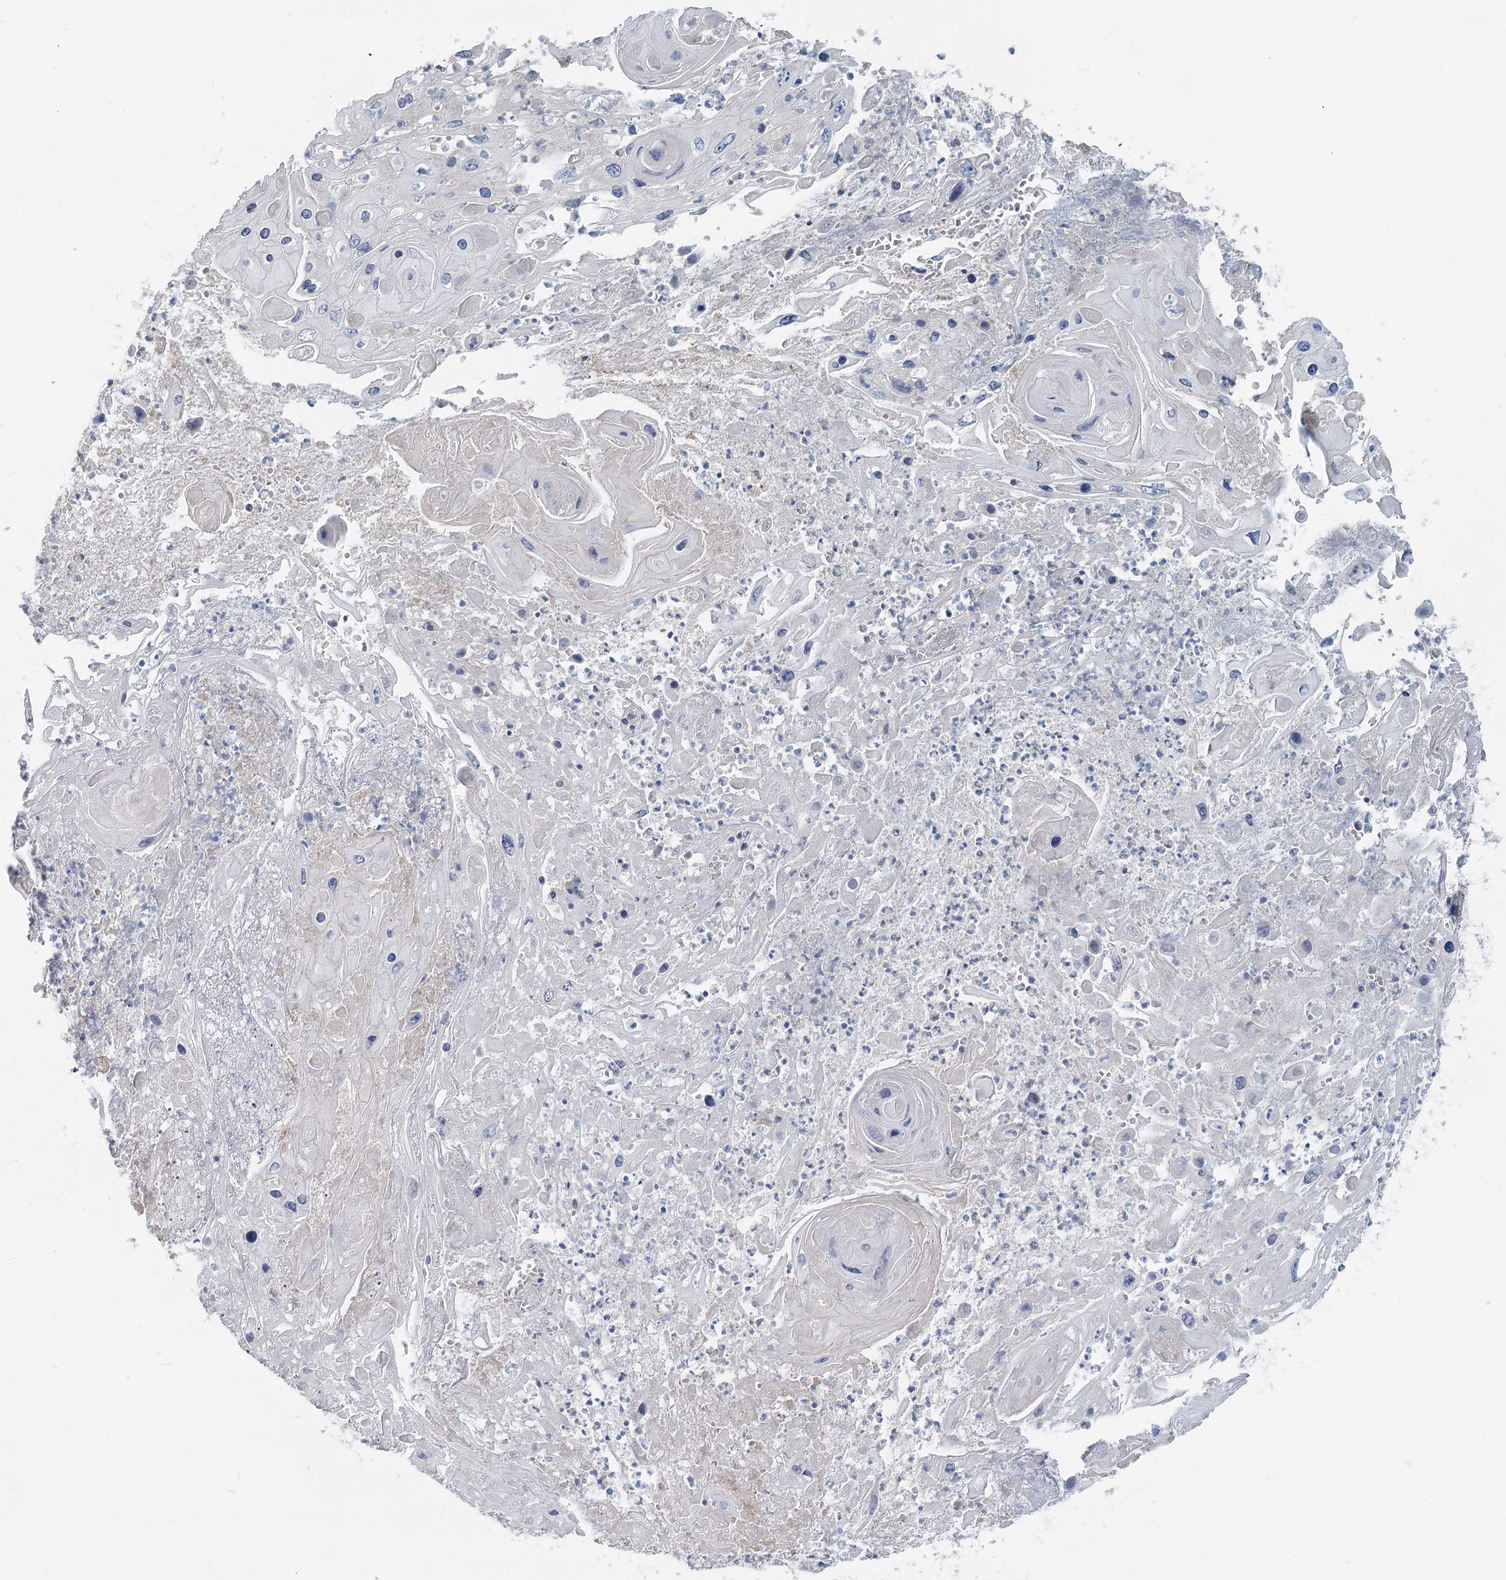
{"staining": {"intensity": "negative", "quantity": "none", "location": "none"}, "tissue": "skin cancer", "cell_type": "Tumor cells", "image_type": "cancer", "snomed": [{"axis": "morphology", "description": "Squamous cell carcinoma, NOS"}, {"axis": "topography", "description": "Skin"}], "caption": "The photomicrograph shows no significant expression in tumor cells of skin squamous cell carcinoma. (DAB immunohistochemistry (IHC) visualized using brightfield microscopy, high magnification).", "gene": "DNMBP", "patient": {"sex": "male", "age": 55}}